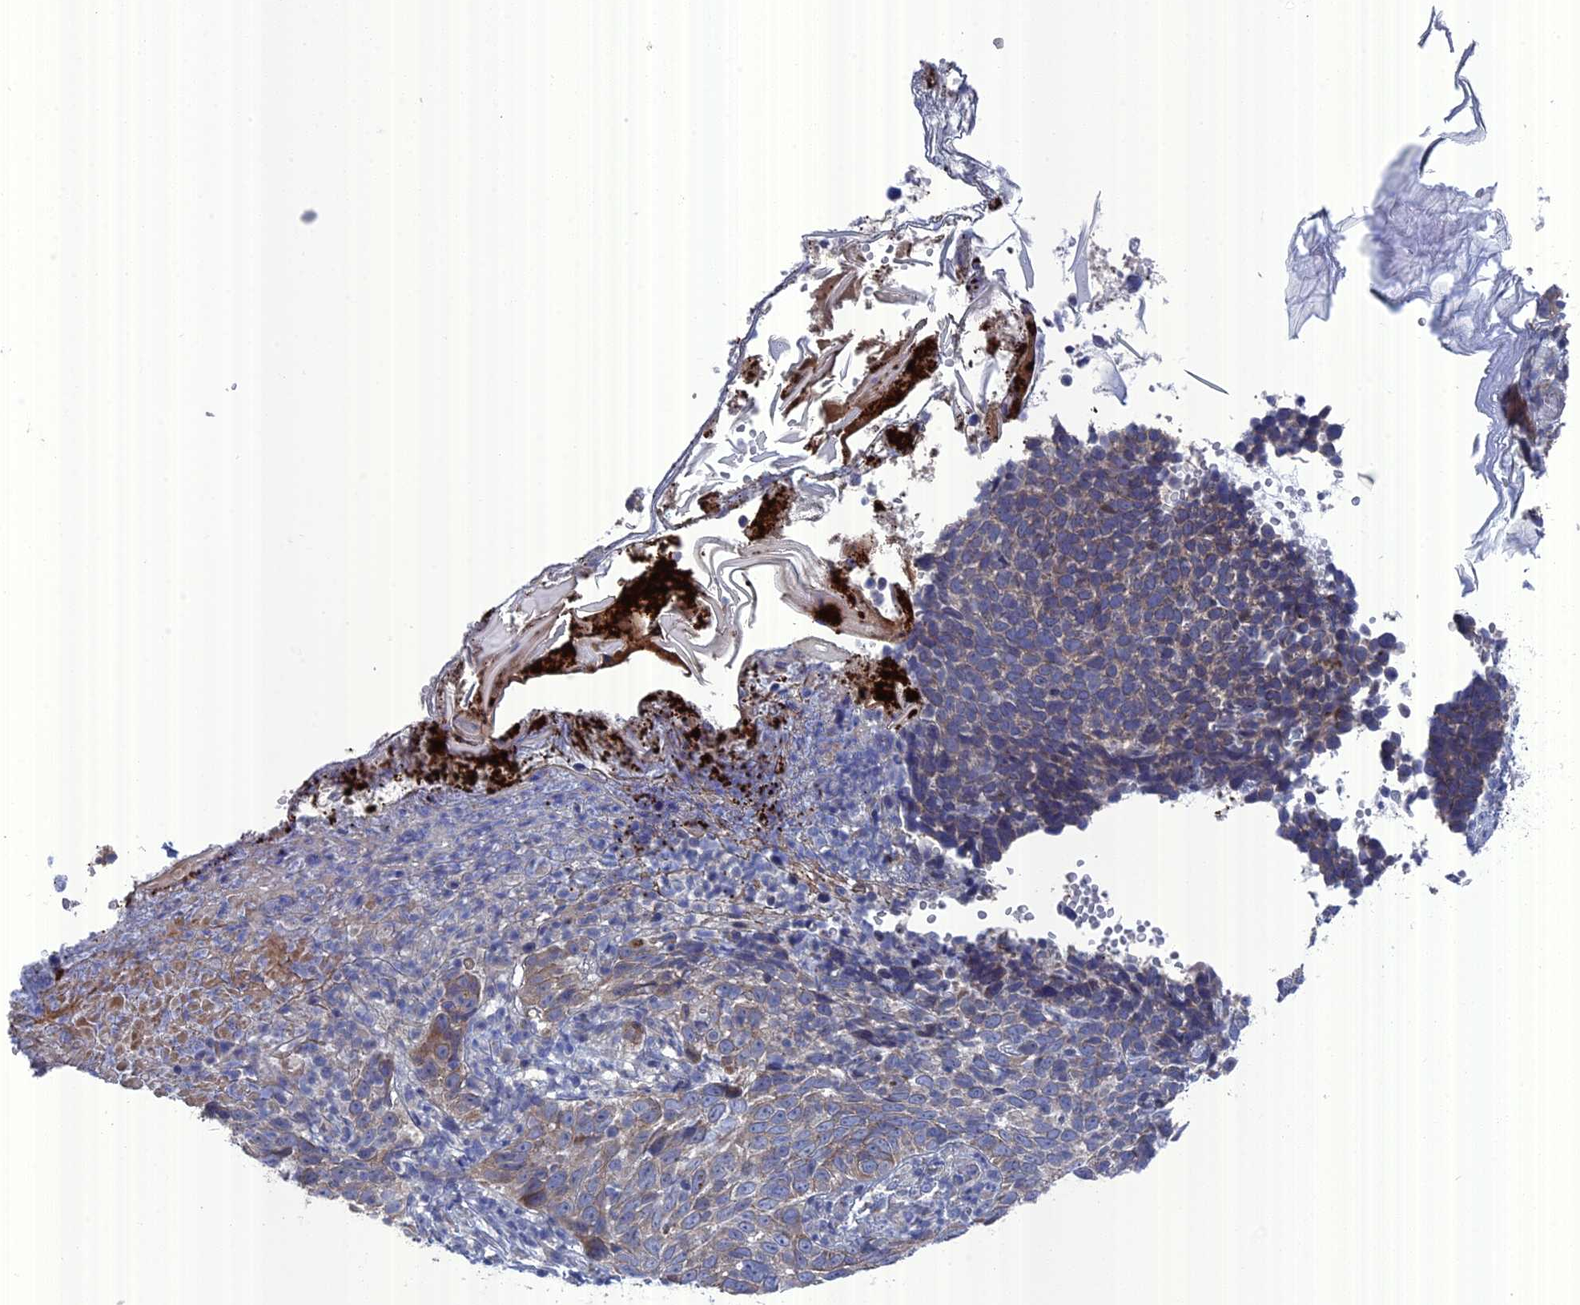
{"staining": {"intensity": "weak", "quantity": "<25%", "location": "cytoplasmic/membranous"}, "tissue": "skin cancer", "cell_type": "Tumor cells", "image_type": "cancer", "snomed": [{"axis": "morphology", "description": "Basal cell carcinoma"}, {"axis": "topography", "description": "Skin"}], "caption": "DAB (3,3'-diaminobenzidine) immunohistochemical staining of skin cancer (basal cell carcinoma) reveals no significant expression in tumor cells.", "gene": "TMEM161A", "patient": {"sex": "female", "age": 84}}